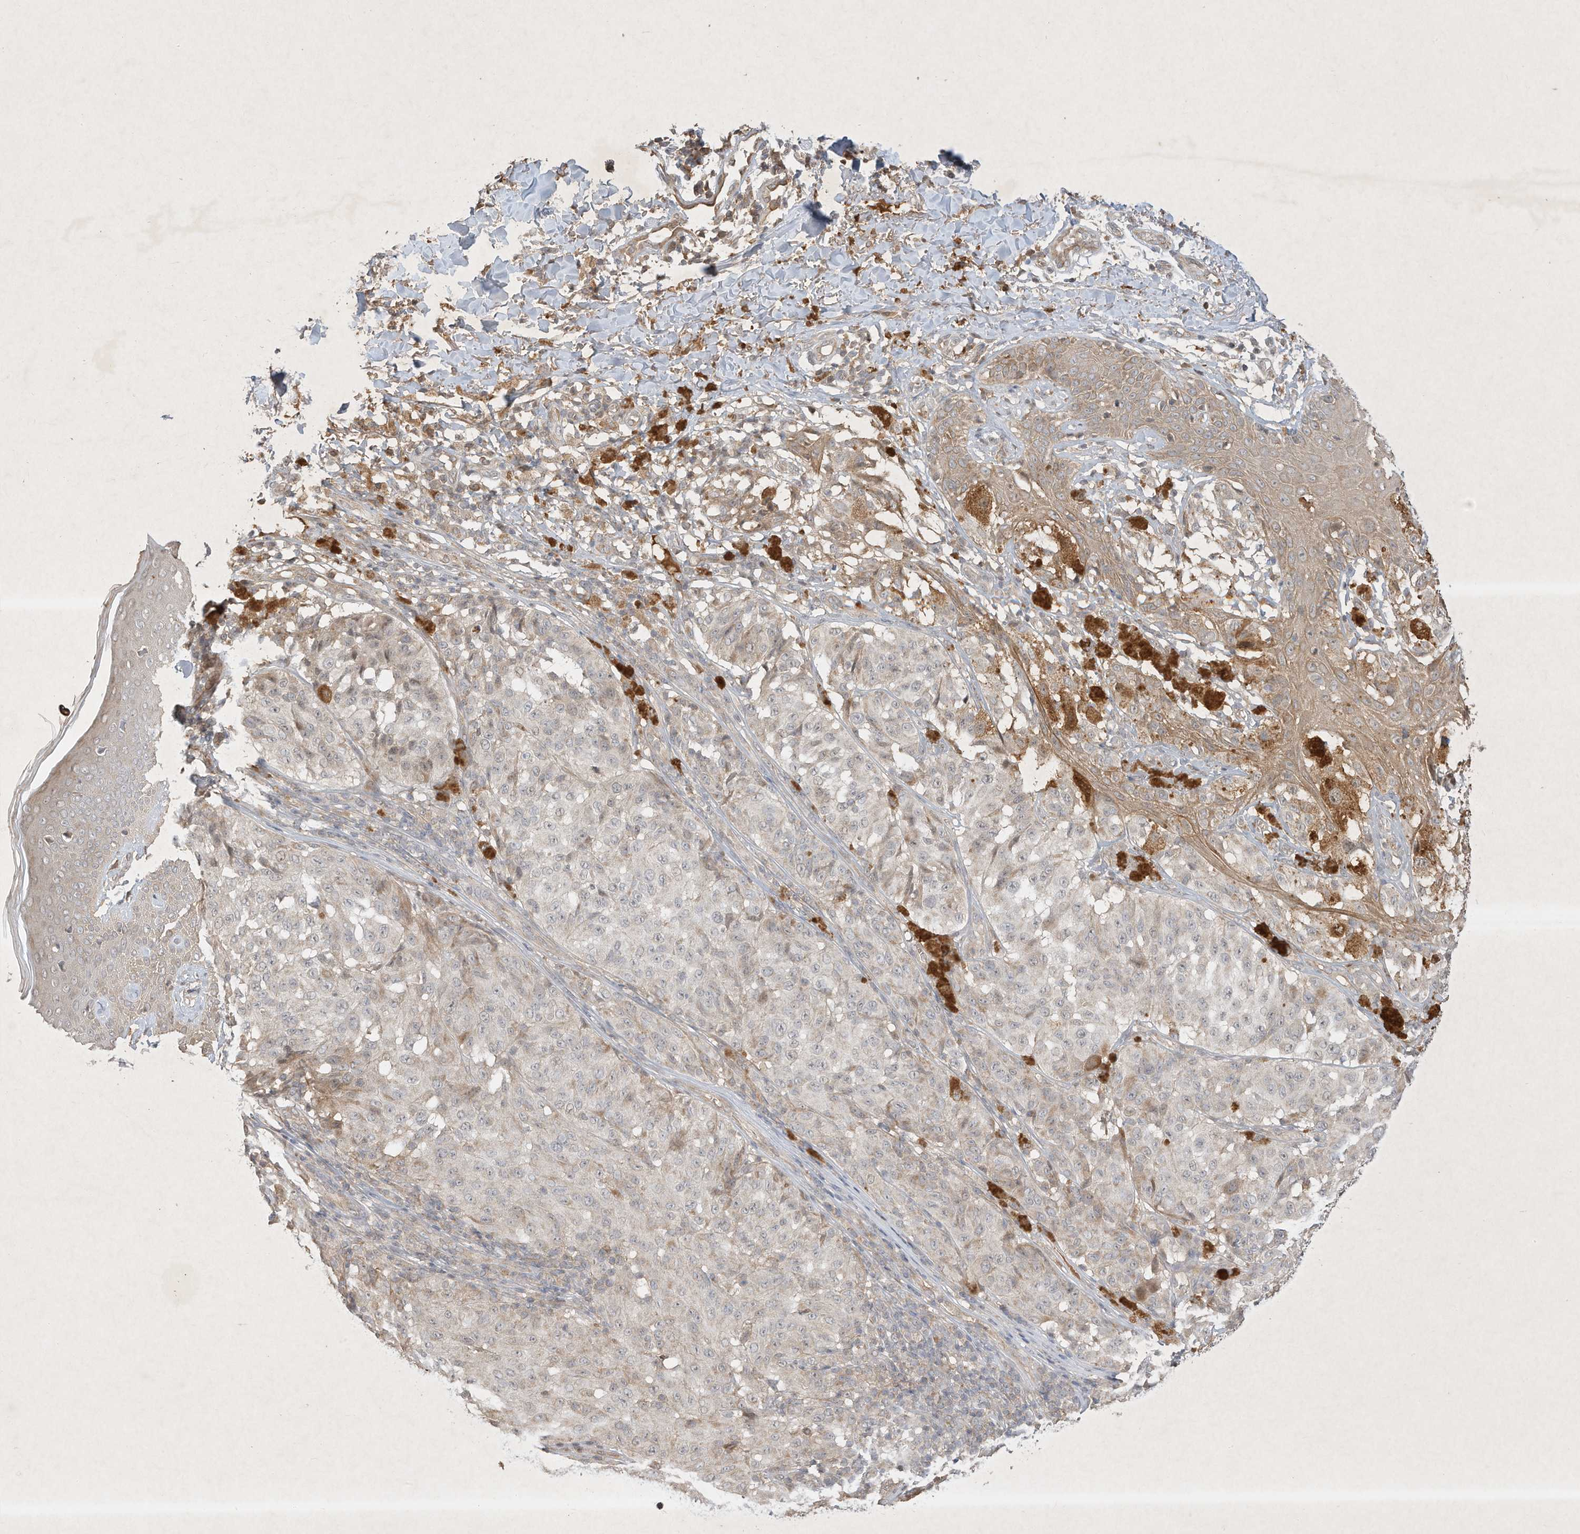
{"staining": {"intensity": "negative", "quantity": "none", "location": "none"}, "tissue": "melanoma", "cell_type": "Tumor cells", "image_type": "cancer", "snomed": [{"axis": "morphology", "description": "Malignant melanoma, NOS"}, {"axis": "topography", "description": "Skin"}], "caption": "Tumor cells show no significant expression in malignant melanoma.", "gene": "BTRC", "patient": {"sex": "female", "age": 46}}